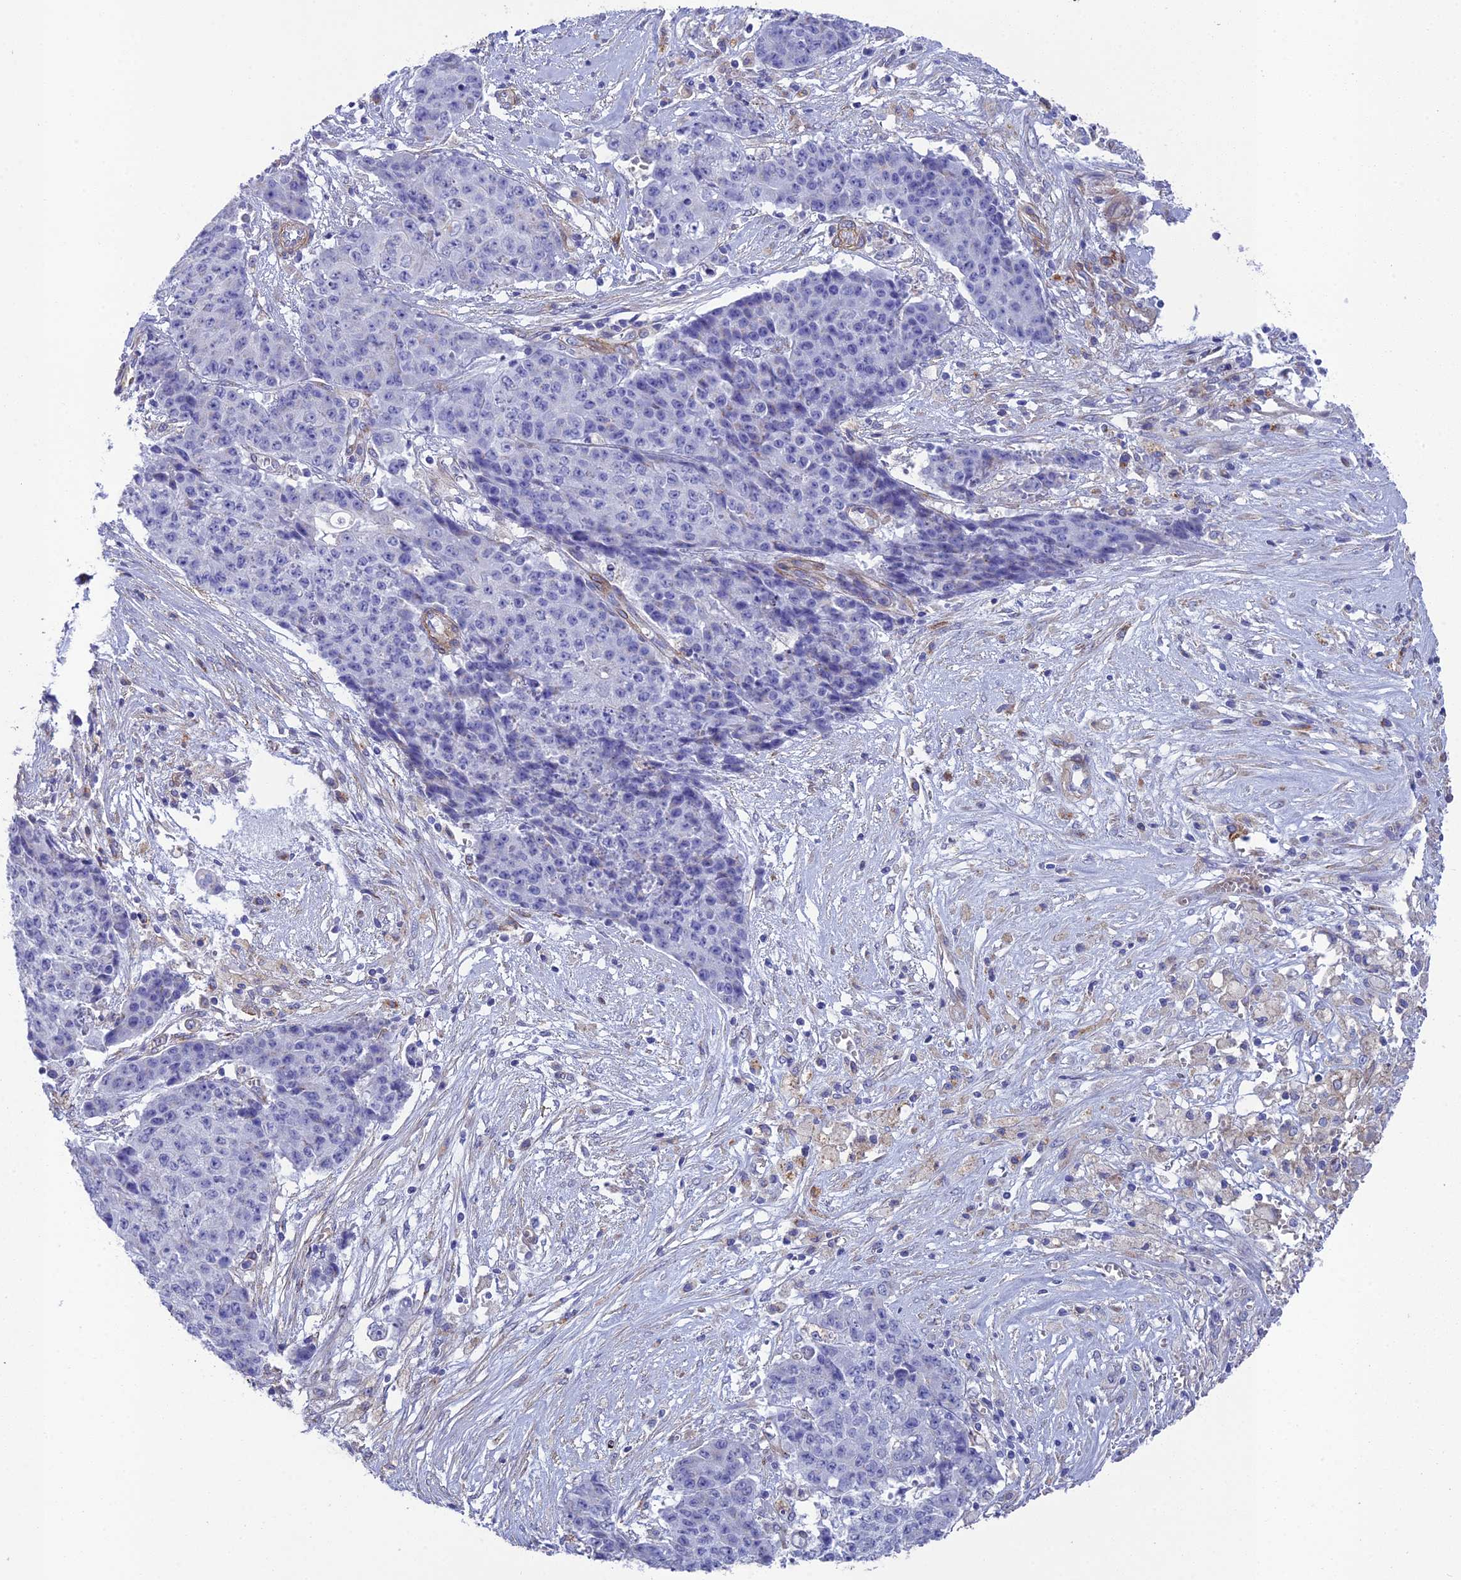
{"staining": {"intensity": "negative", "quantity": "none", "location": "none"}, "tissue": "ovarian cancer", "cell_type": "Tumor cells", "image_type": "cancer", "snomed": [{"axis": "morphology", "description": "Carcinoma, endometroid"}, {"axis": "topography", "description": "Ovary"}], "caption": "Tumor cells are negative for brown protein staining in ovarian endometroid carcinoma.", "gene": "TNS1", "patient": {"sex": "female", "age": 42}}